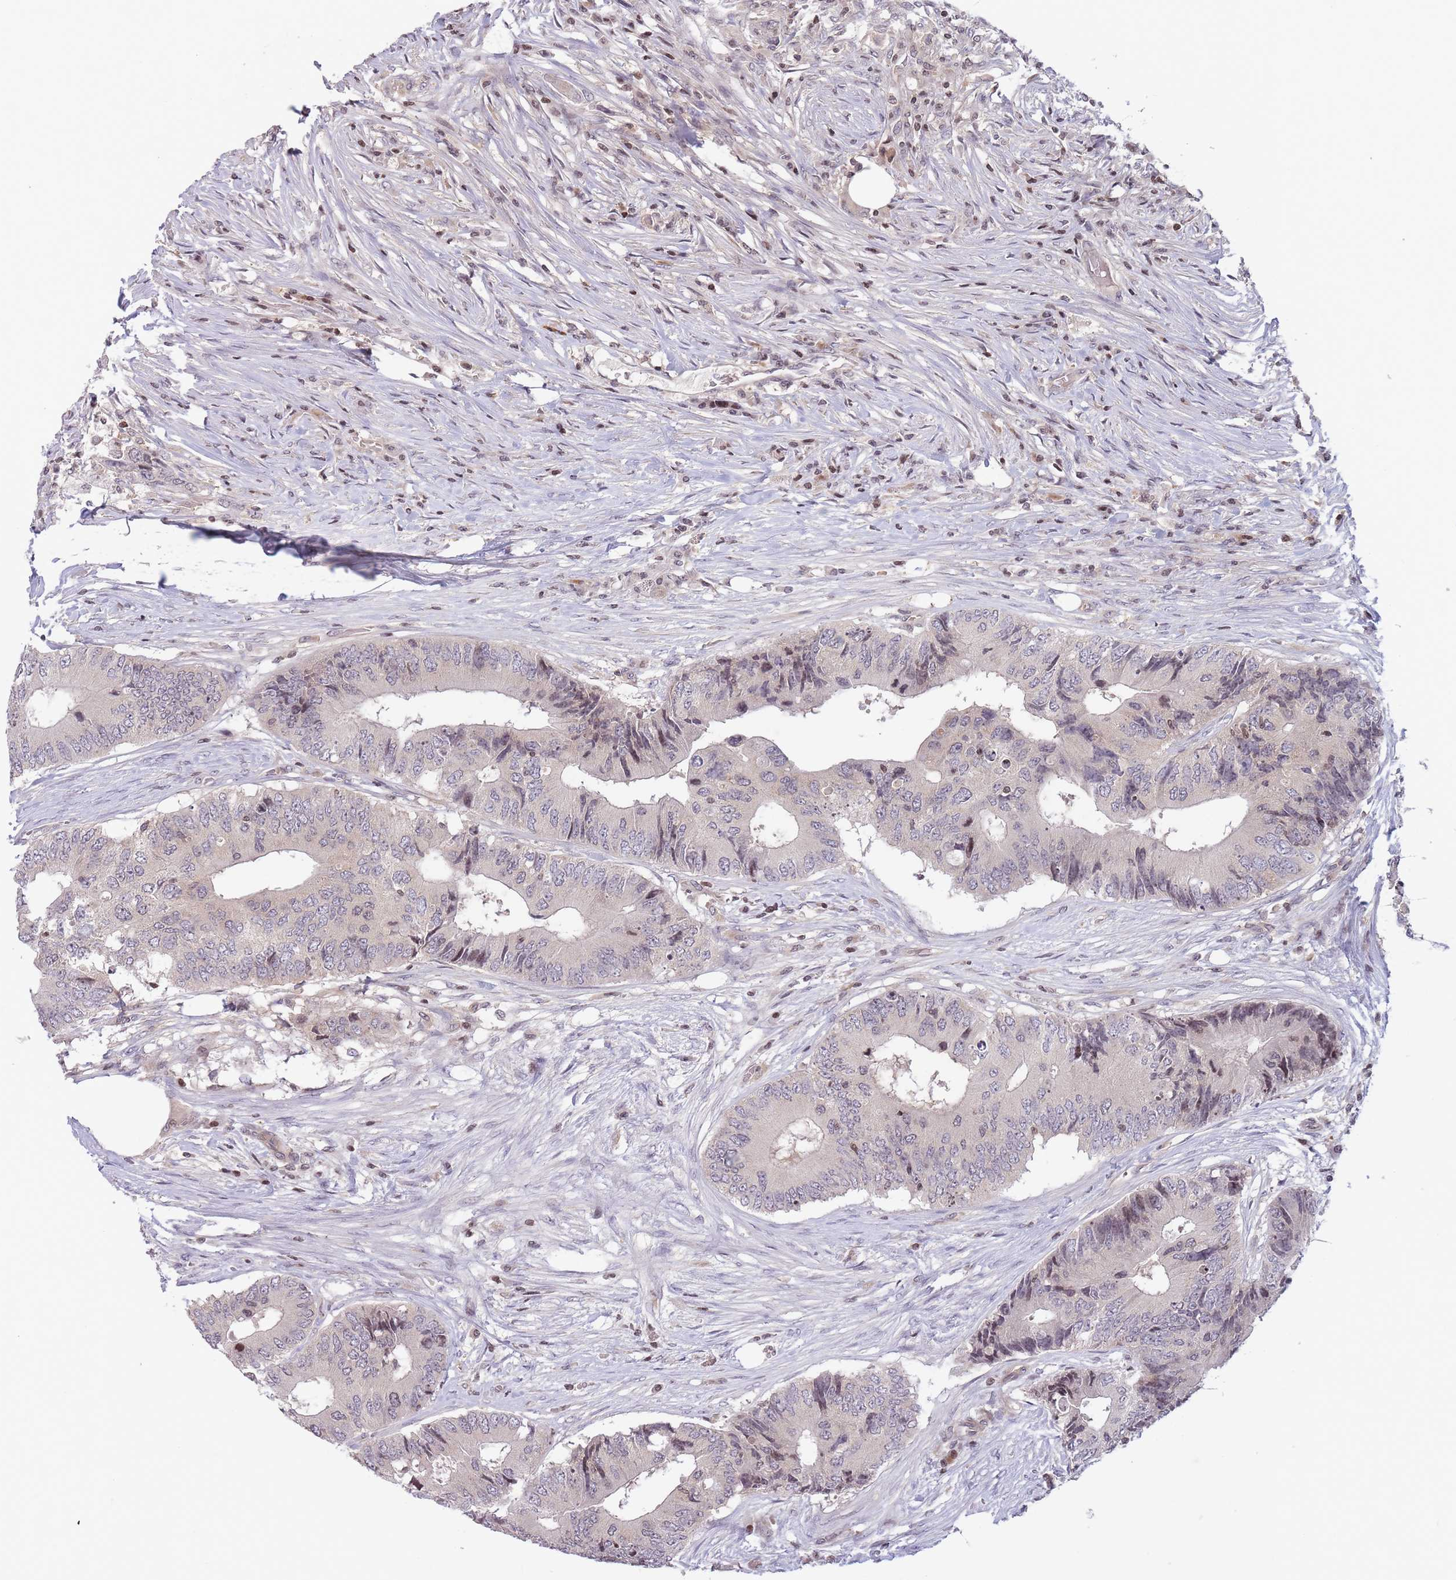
{"staining": {"intensity": "negative", "quantity": "none", "location": "none"}, "tissue": "colorectal cancer", "cell_type": "Tumor cells", "image_type": "cancer", "snomed": [{"axis": "morphology", "description": "Adenocarcinoma, NOS"}, {"axis": "topography", "description": "Colon"}], "caption": "Tumor cells are negative for brown protein staining in colorectal cancer (adenocarcinoma).", "gene": "SLC35F5", "patient": {"sex": "male", "age": 71}}